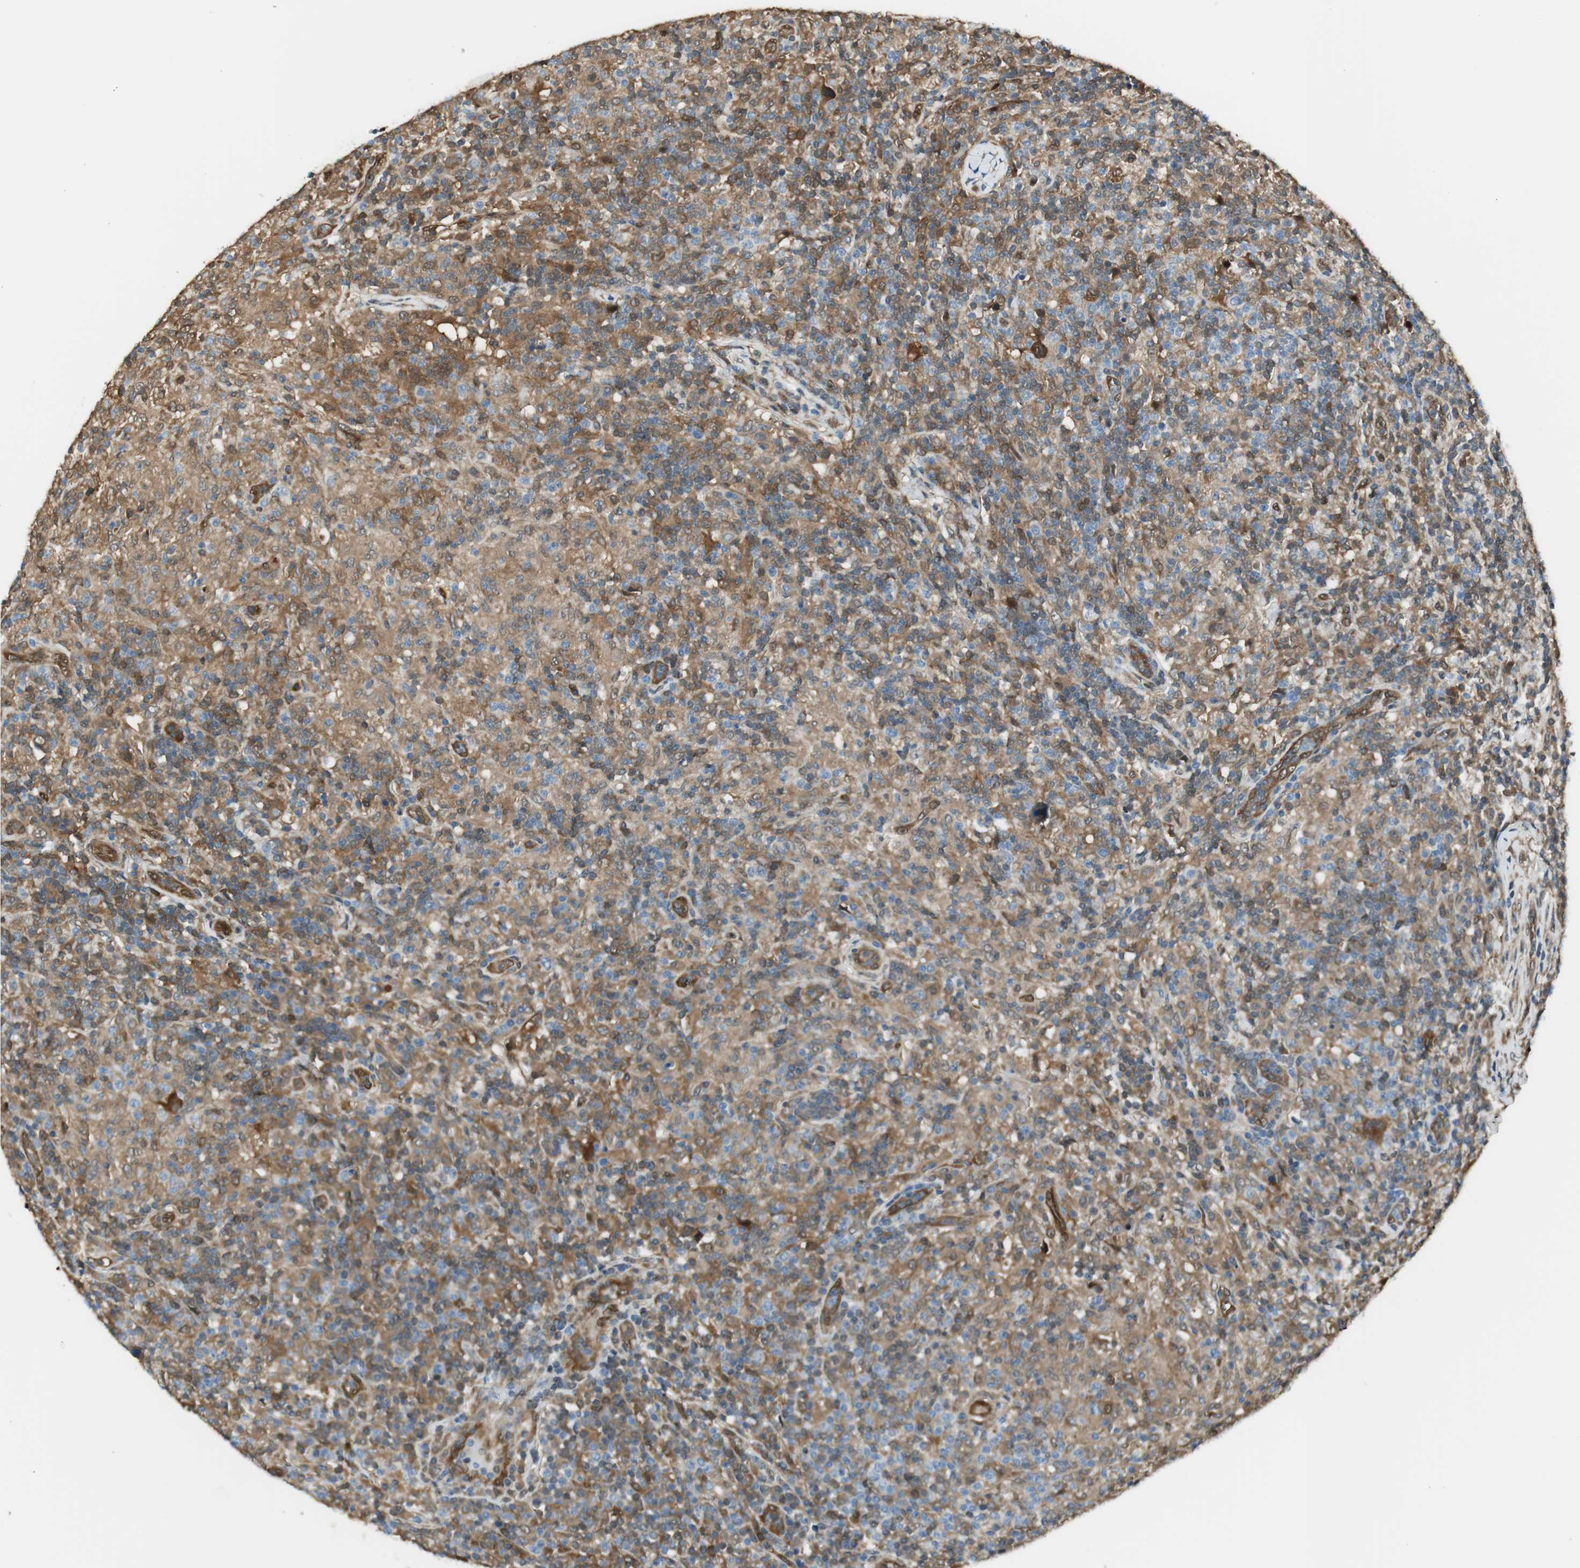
{"staining": {"intensity": "strong", "quantity": ">75%", "location": "cytoplasmic/membranous"}, "tissue": "lymphoma", "cell_type": "Tumor cells", "image_type": "cancer", "snomed": [{"axis": "morphology", "description": "Hodgkin's disease, NOS"}, {"axis": "topography", "description": "Lymph node"}], "caption": "Immunohistochemistry (IHC) (DAB (3,3'-diaminobenzidine)) staining of human Hodgkin's disease demonstrates strong cytoplasmic/membranous protein staining in approximately >75% of tumor cells.", "gene": "SERPINB6", "patient": {"sex": "male", "age": 70}}